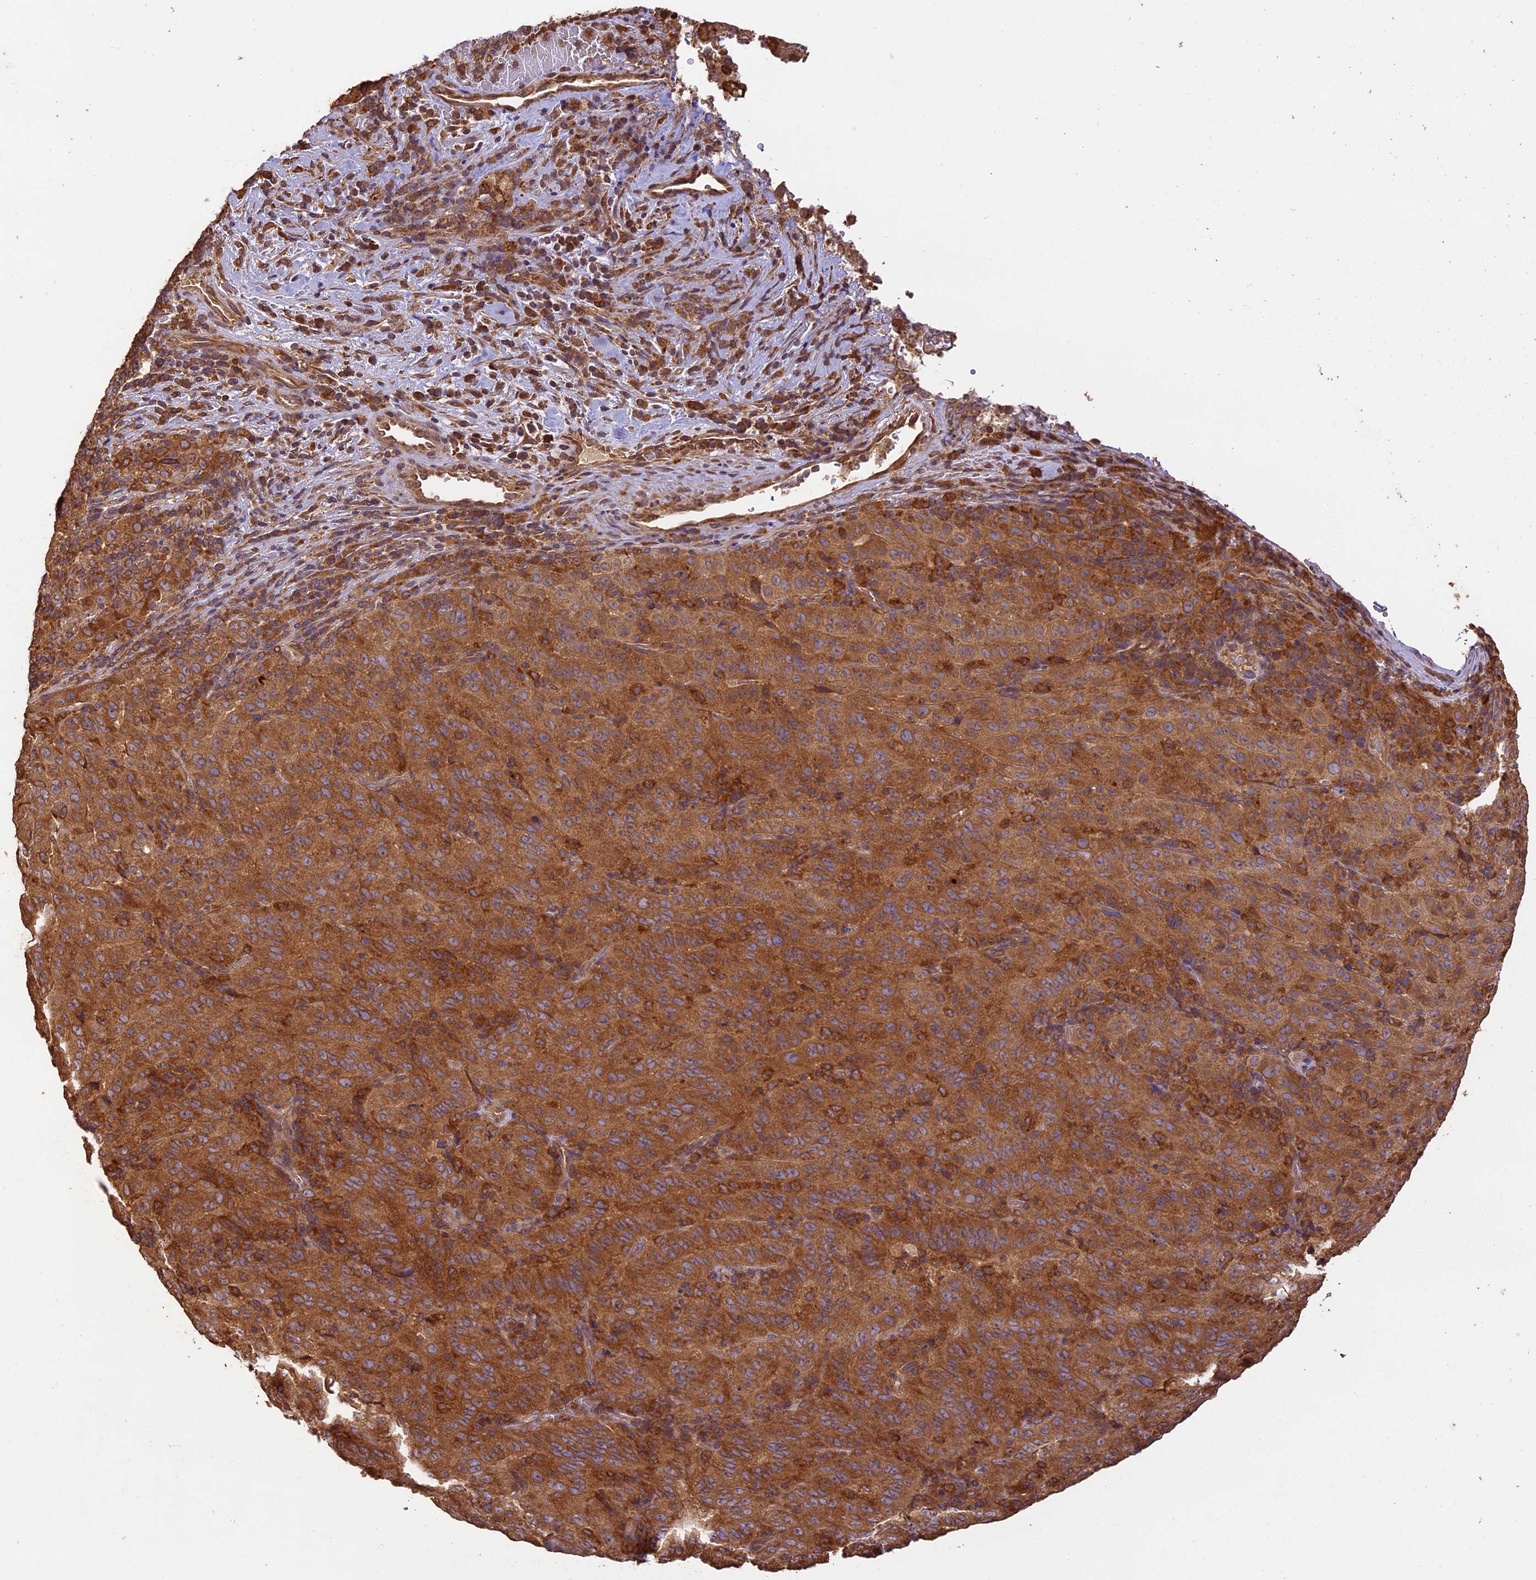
{"staining": {"intensity": "moderate", "quantity": ">75%", "location": "cytoplasmic/membranous"}, "tissue": "pancreatic cancer", "cell_type": "Tumor cells", "image_type": "cancer", "snomed": [{"axis": "morphology", "description": "Adenocarcinoma, NOS"}, {"axis": "topography", "description": "Pancreas"}], "caption": "Immunohistochemical staining of pancreatic cancer demonstrates medium levels of moderate cytoplasmic/membranous protein staining in approximately >75% of tumor cells.", "gene": "BRAP", "patient": {"sex": "male", "age": 63}}